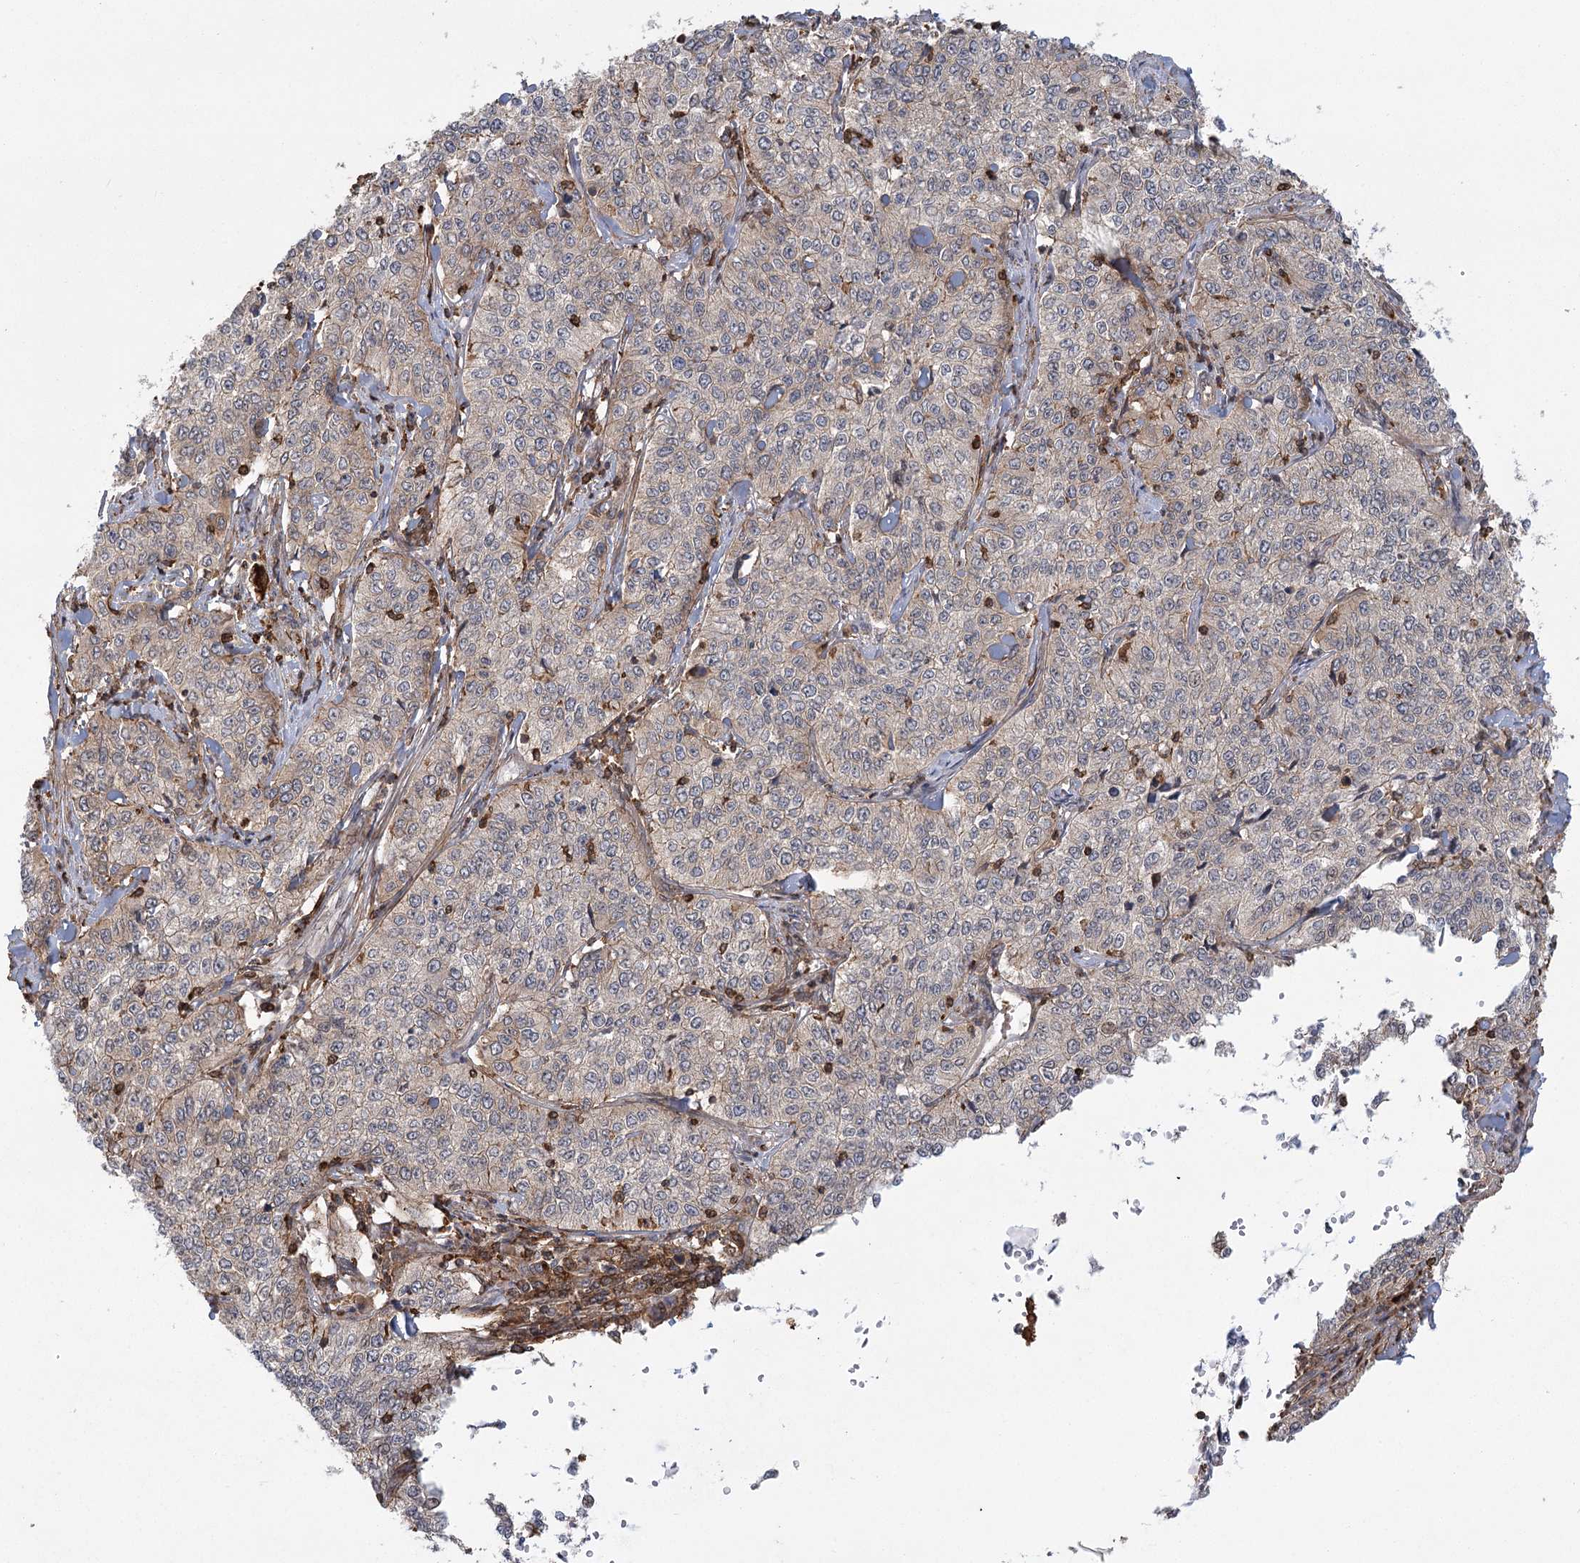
{"staining": {"intensity": "negative", "quantity": "none", "location": "none"}, "tissue": "cervical cancer", "cell_type": "Tumor cells", "image_type": "cancer", "snomed": [{"axis": "morphology", "description": "Squamous cell carcinoma, NOS"}, {"axis": "topography", "description": "Cervix"}], "caption": "Histopathology image shows no significant protein expression in tumor cells of cervical squamous cell carcinoma. (DAB (3,3'-diaminobenzidine) immunohistochemistry (IHC), high magnification).", "gene": "MEPE", "patient": {"sex": "female", "age": 35}}